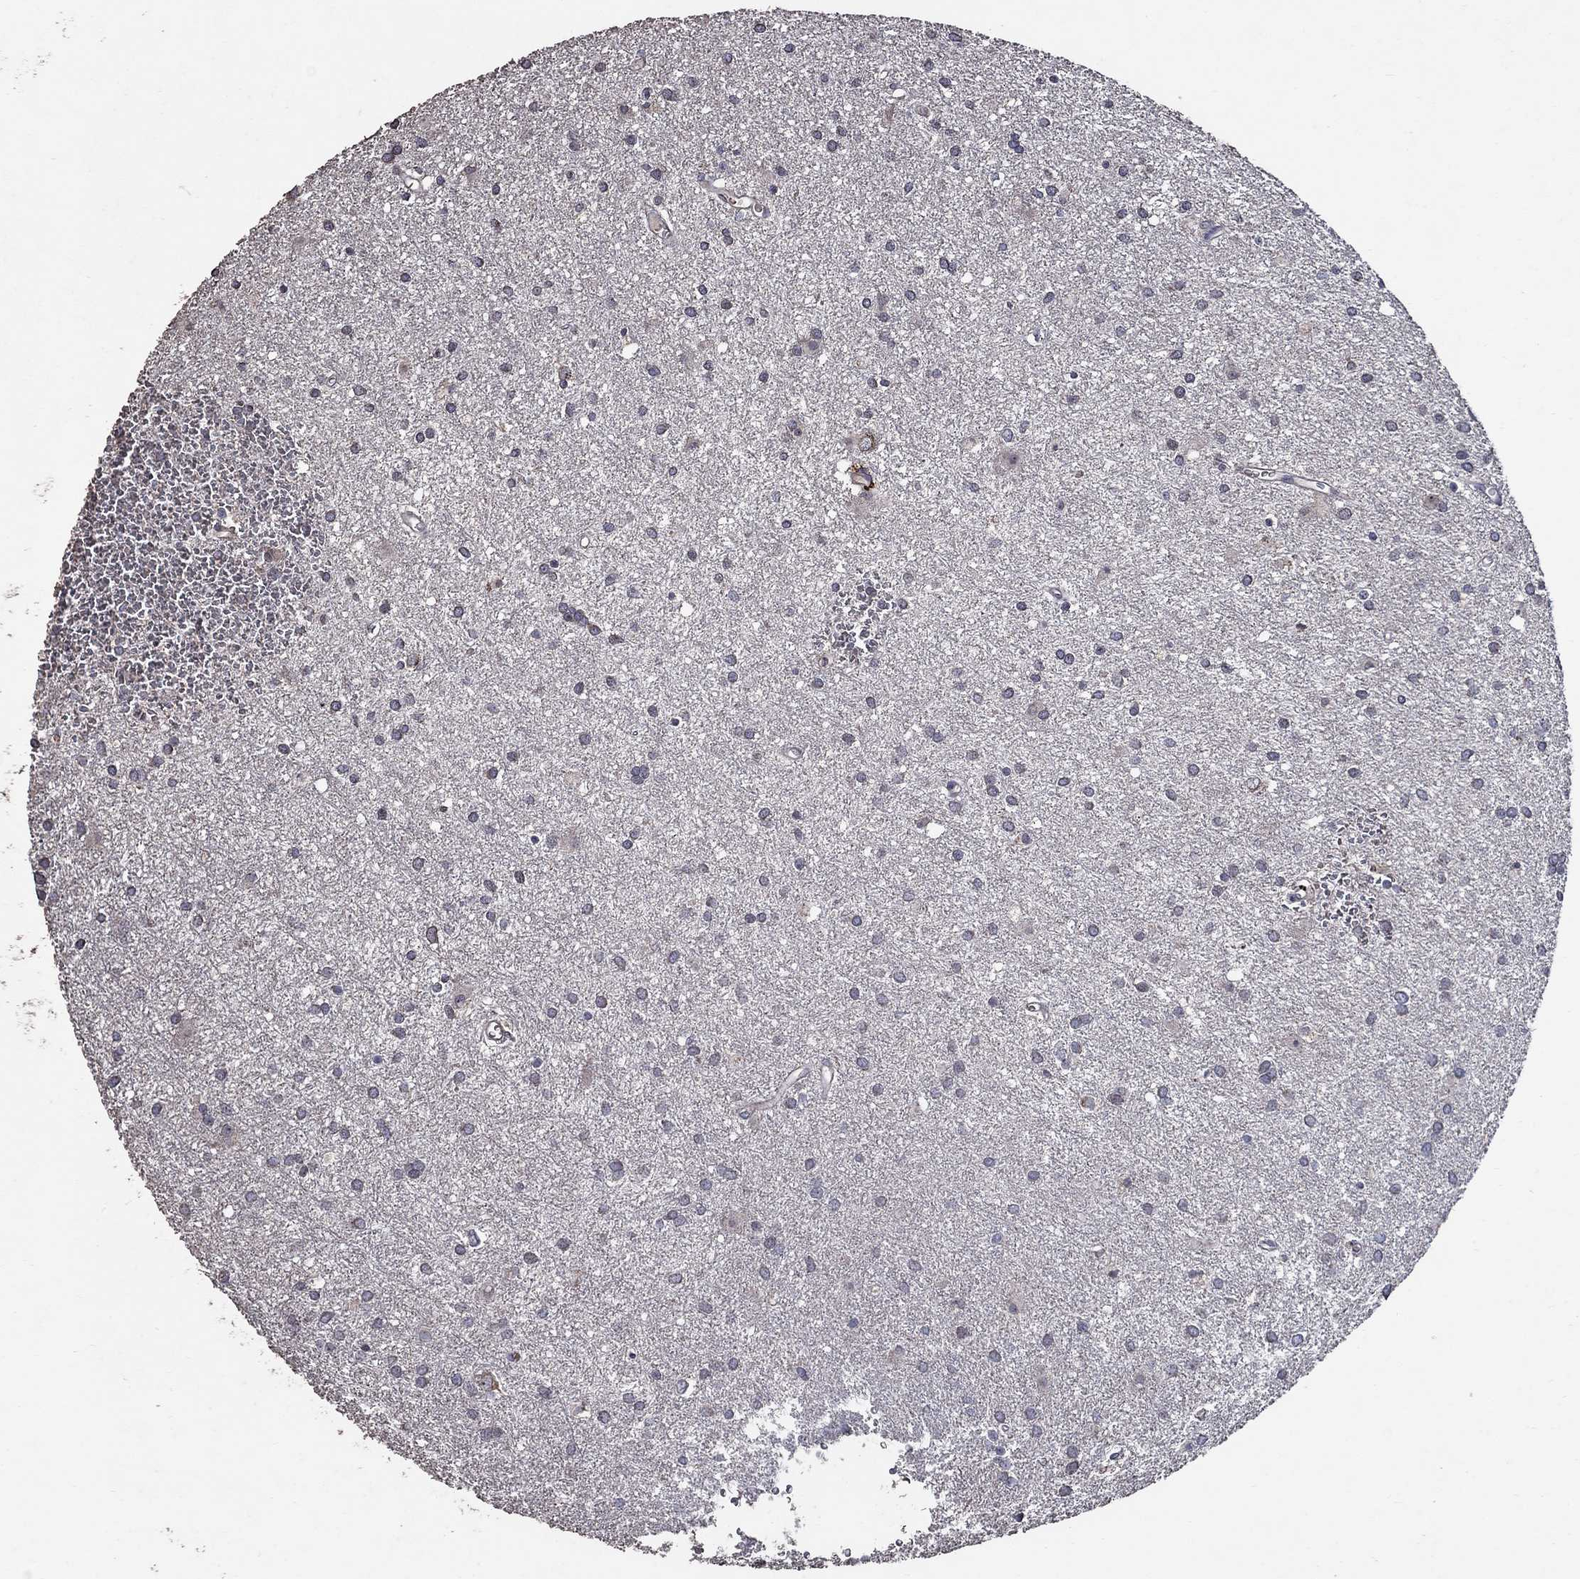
{"staining": {"intensity": "negative", "quantity": "none", "location": "none"}, "tissue": "glioma", "cell_type": "Tumor cells", "image_type": "cancer", "snomed": [{"axis": "morphology", "description": "Glioma, malignant, Low grade"}, {"axis": "topography", "description": "Brain"}], "caption": "Tumor cells show no significant protein positivity in glioma.", "gene": "HAP1", "patient": {"sex": "male", "age": 58}}